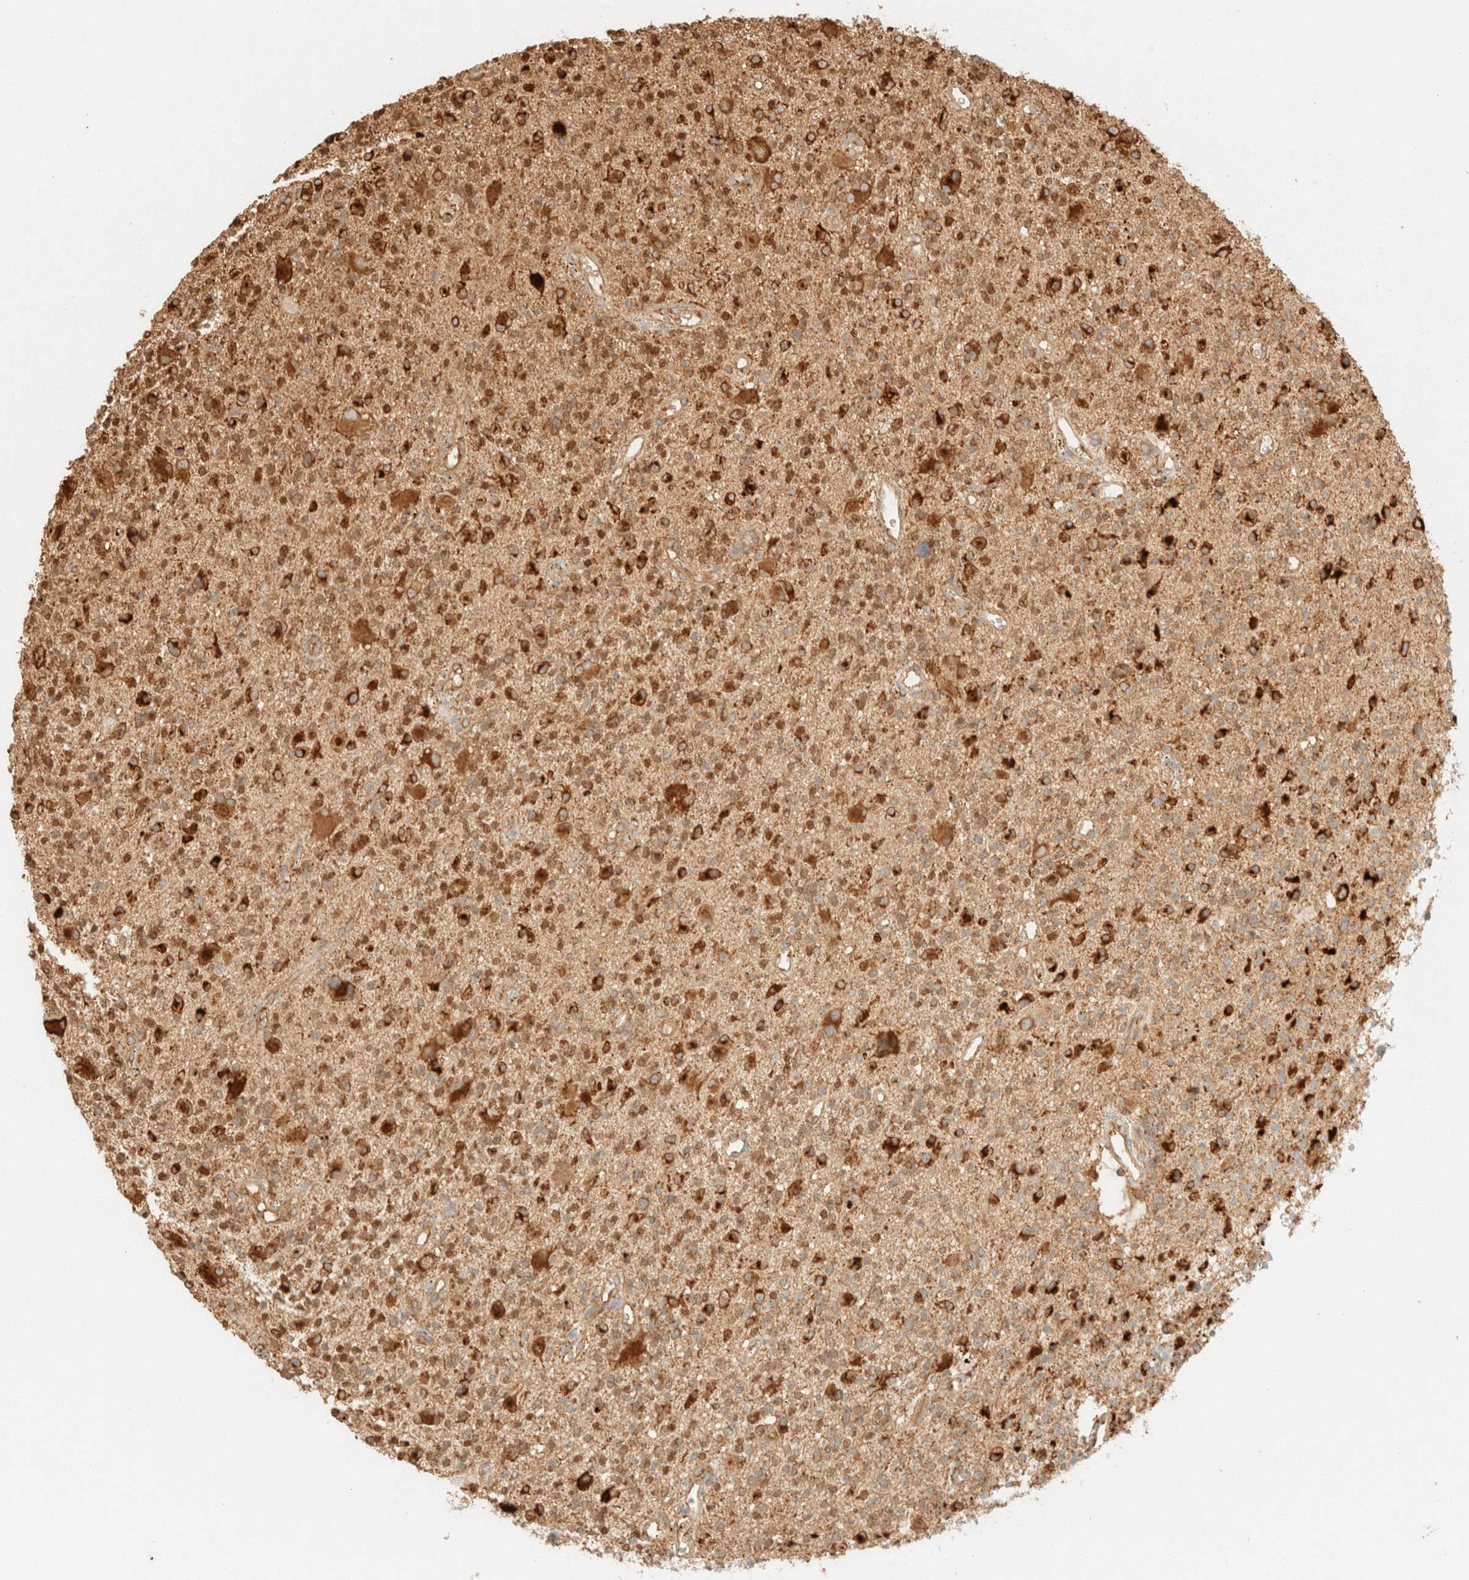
{"staining": {"intensity": "moderate", "quantity": ">75%", "location": "cytoplasmic/membranous,nuclear"}, "tissue": "glioma", "cell_type": "Tumor cells", "image_type": "cancer", "snomed": [{"axis": "morphology", "description": "Glioma, malignant, High grade"}, {"axis": "topography", "description": "Brain"}], "caption": "Human glioma stained with a protein marker displays moderate staining in tumor cells.", "gene": "SPARCL1", "patient": {"sex": "male", "age": 48}}